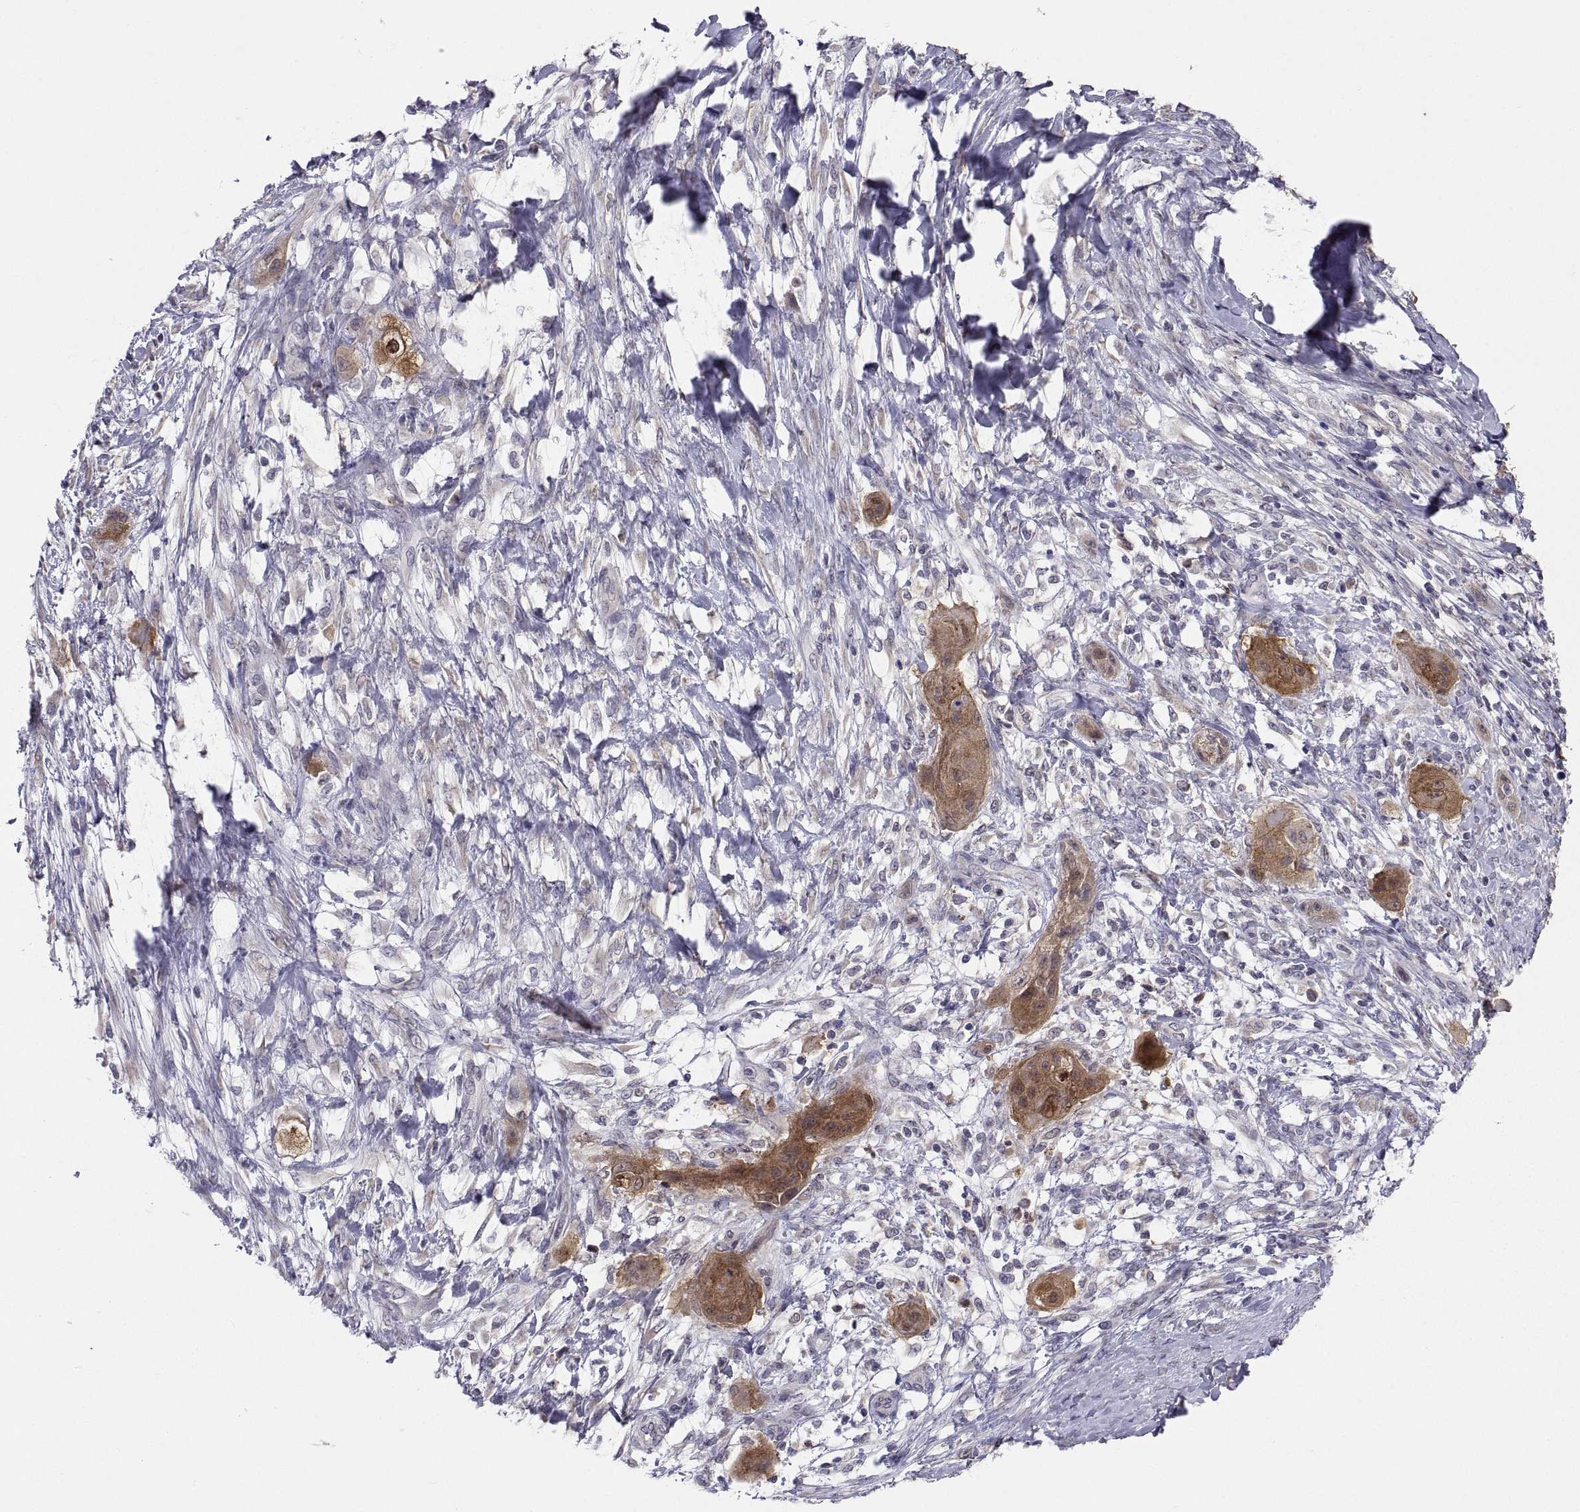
{"staining": {"intensity": "strong", "quantity": ">75%", "location": "cytoplasmic/membranous"}, "tissue": "skin cancer", "cell_type": "Tumor cells", "image_type": "cancer", "snomed": [{"axis": "morphology", "description": "Squamous cell carcinoma, NOS"}, {"axis": "topography", "description": "Skin"}], "caption": "Skin cancer stained for a protein shows strong cytoplasmic/membranous positivity in tumor cells. (IHC, brightfield microscopy, high magnification).", "gene": "PKP1", "patient": {"sex": "male", "age": 62}}